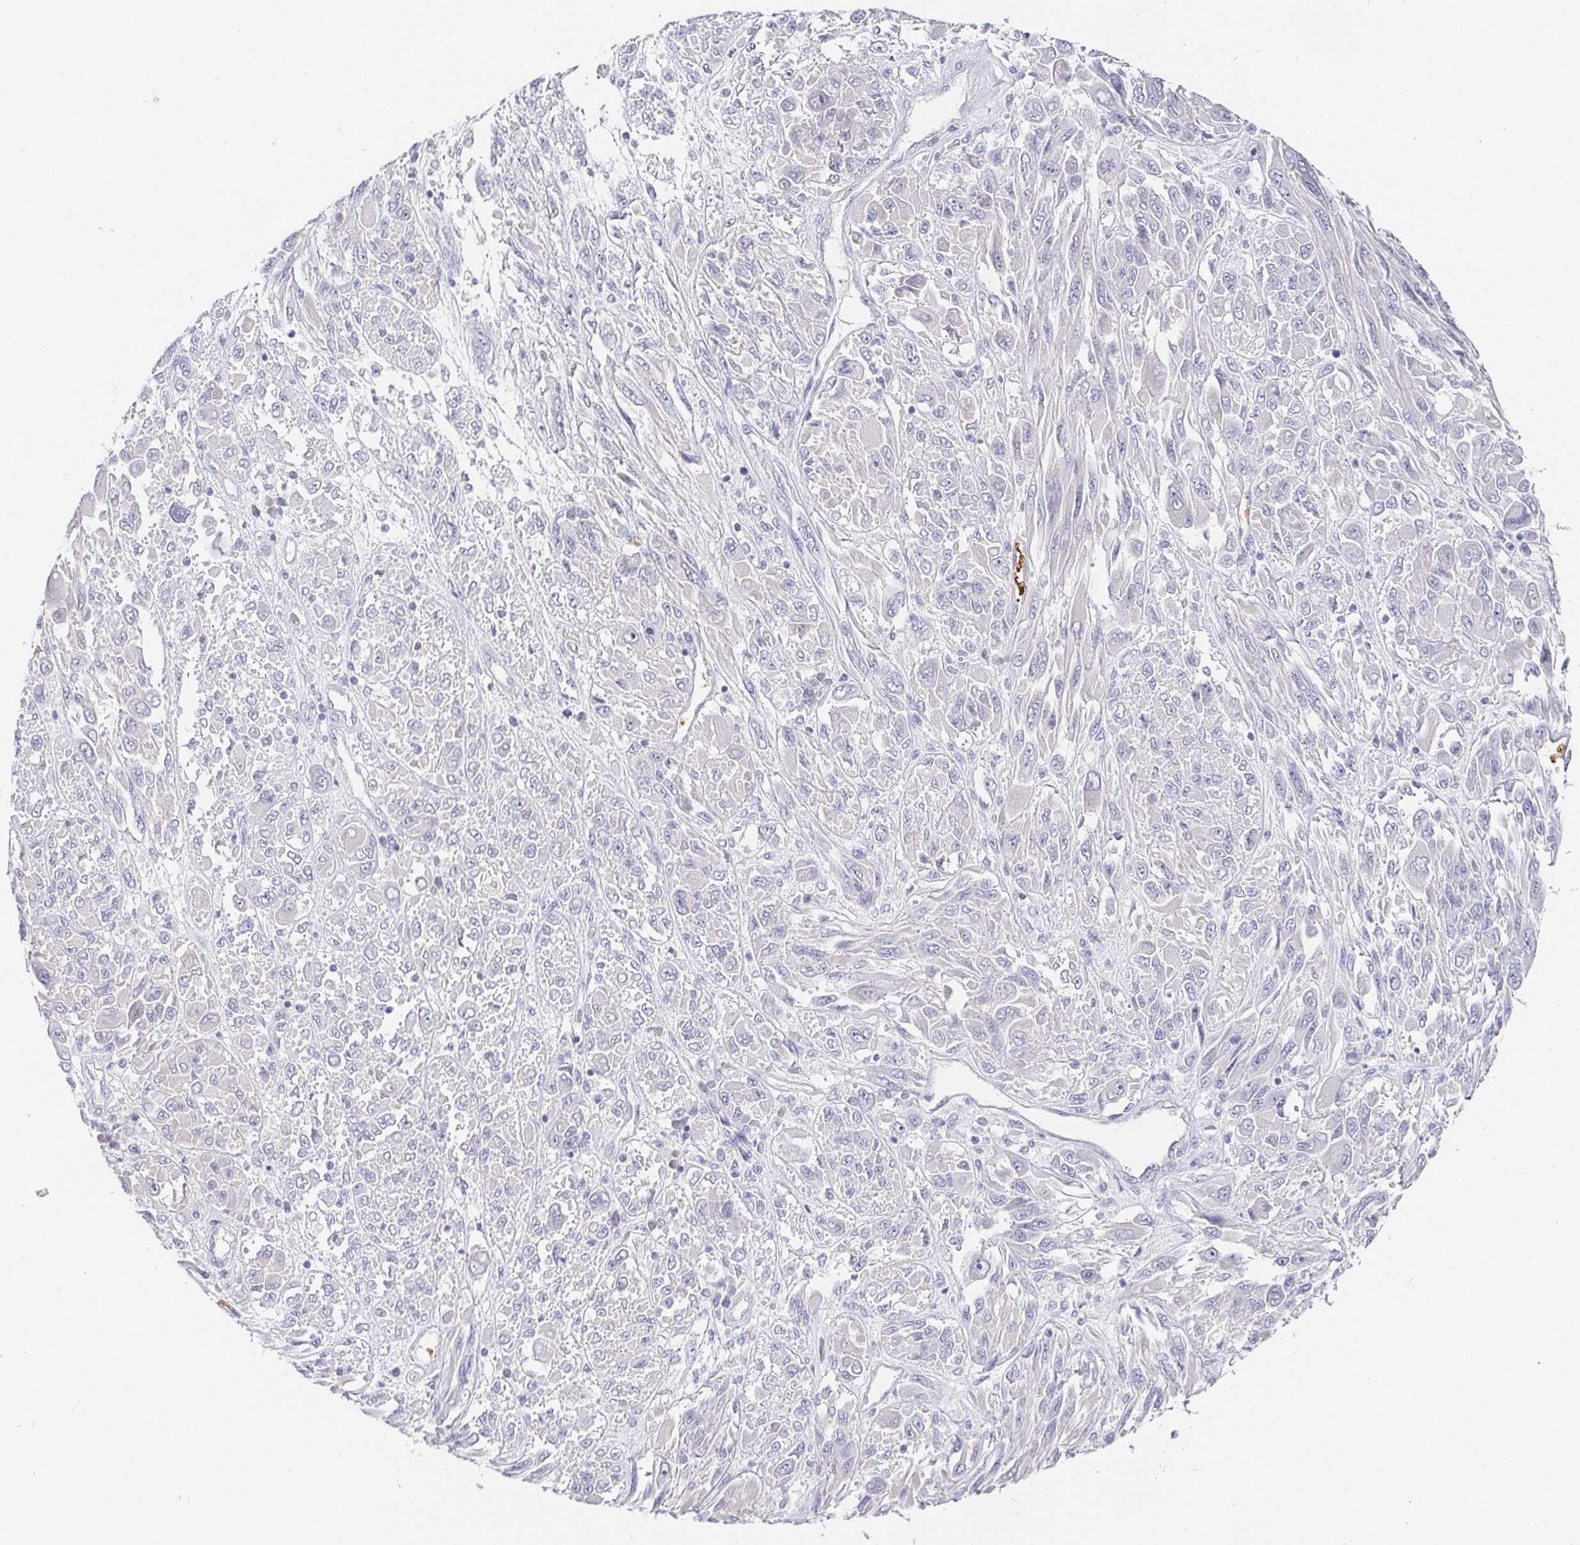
{"staining": {"intensity": "negative", "quantity": "none", "location": "none"}, "tissue": "melanoma", "cell_type": "Tumor cells", "image_type": "cancer", "snomed": [{"axis": "morphology", "description": "Malignant melanoma, NOS"}, {"axis": "topography", "description": "Skin"}], "caption": "An image of human malignant melanoma is negative for staining in tumor cells.", "gene": "FGF21", "patient": {"sex": "female", "age": 91}}